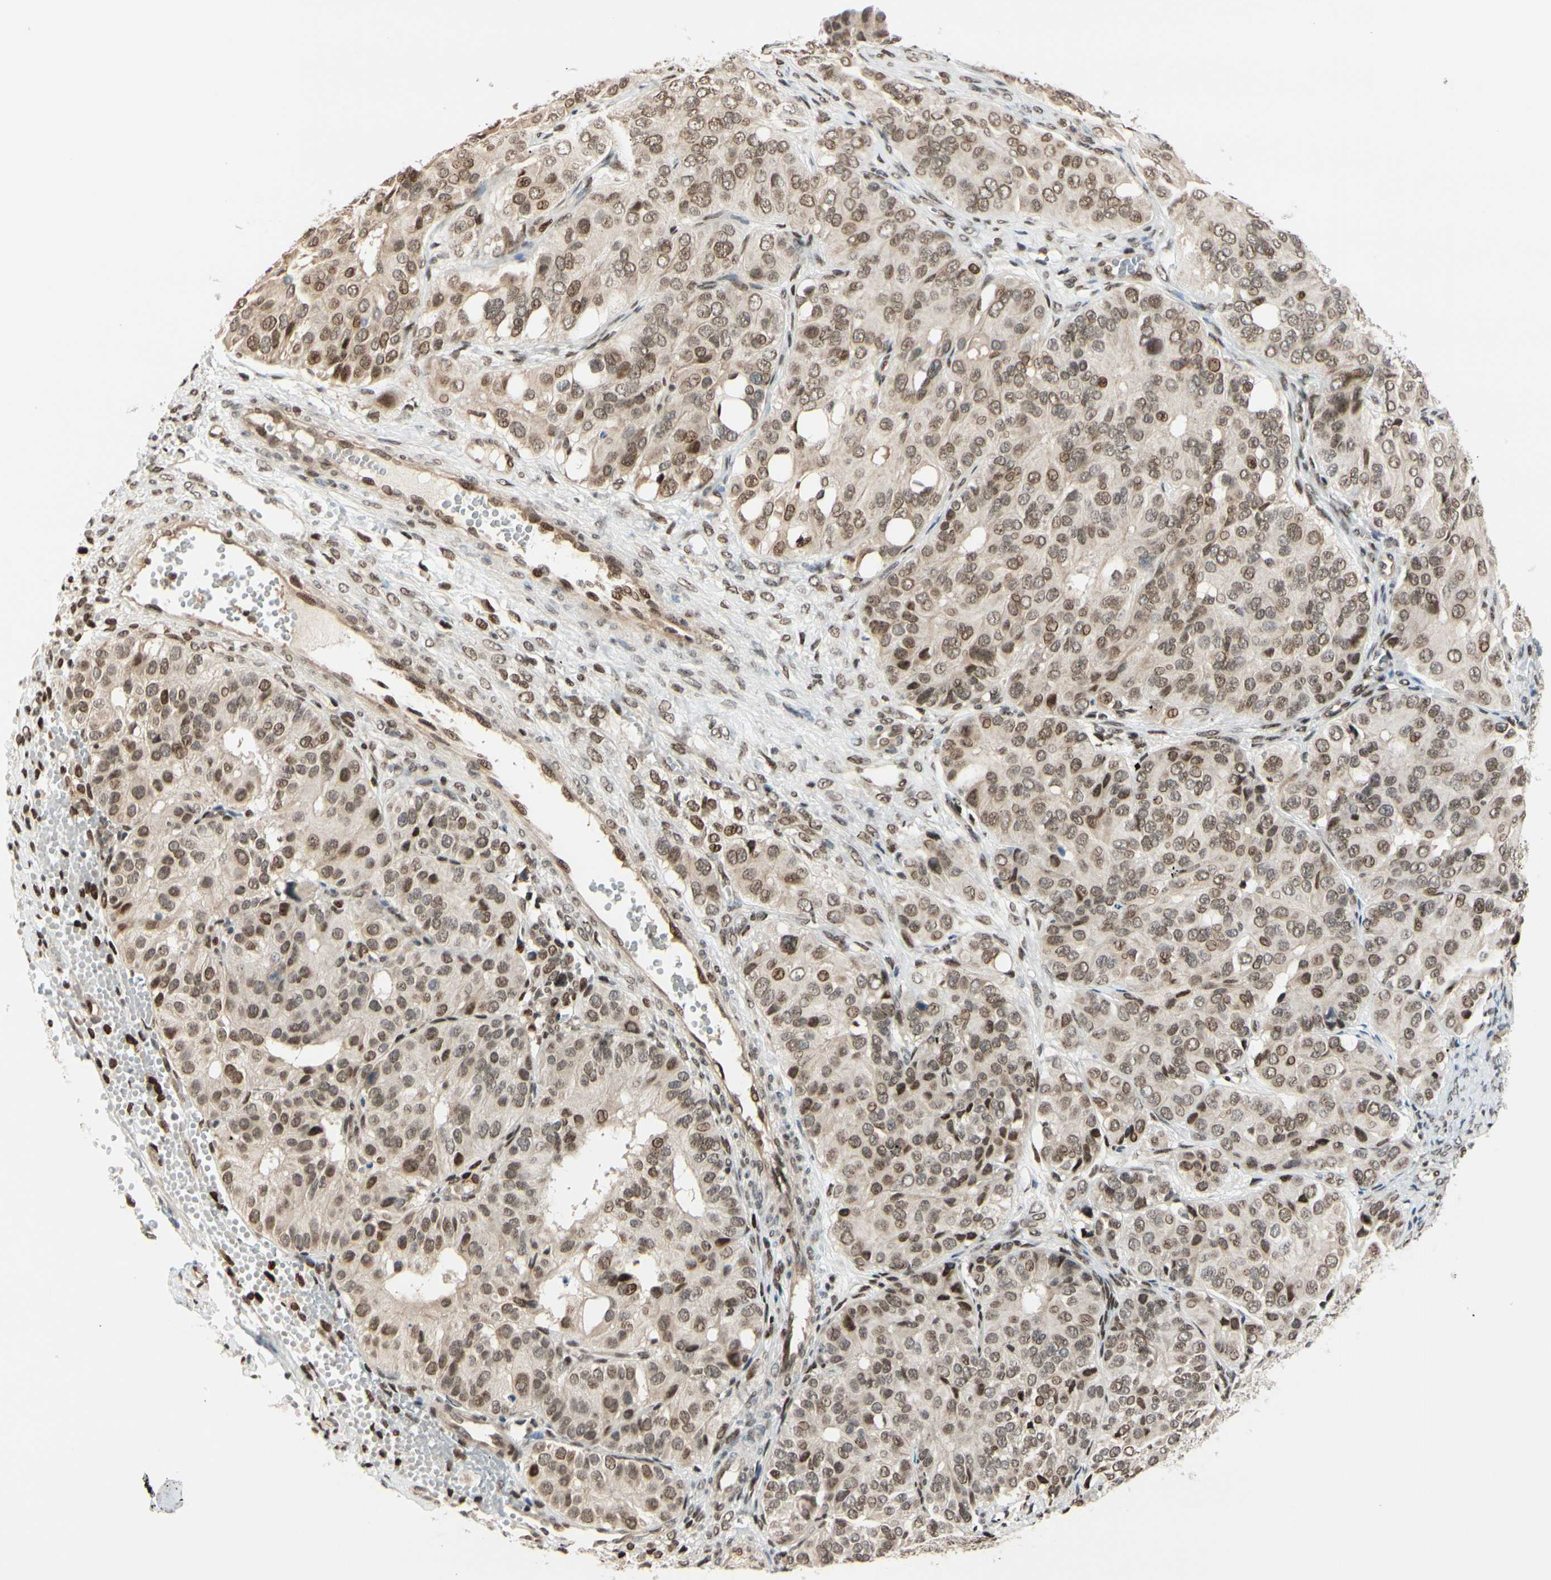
{"staining": {"intensity": "moderate", "quantity": ">75%", "location": "cytoplasmic/membranous"}, "tissue": "ovarian cancer", "cell_type": "Tumor cells", "image_type": "cancer", "snomed": [{"axis": "morphology", "description": "Carcinoma, endometroid"}, {"axis": "topography", "description": "Ovary"}], "caption": "This is an image of IHC staining of ovarian endometroid carcinoma, which shows moderate positivity in the cytoplasmic/membranous of tumor cells.", "gene": "SUFU", "patient": {"sex": "female", "age": 51}}